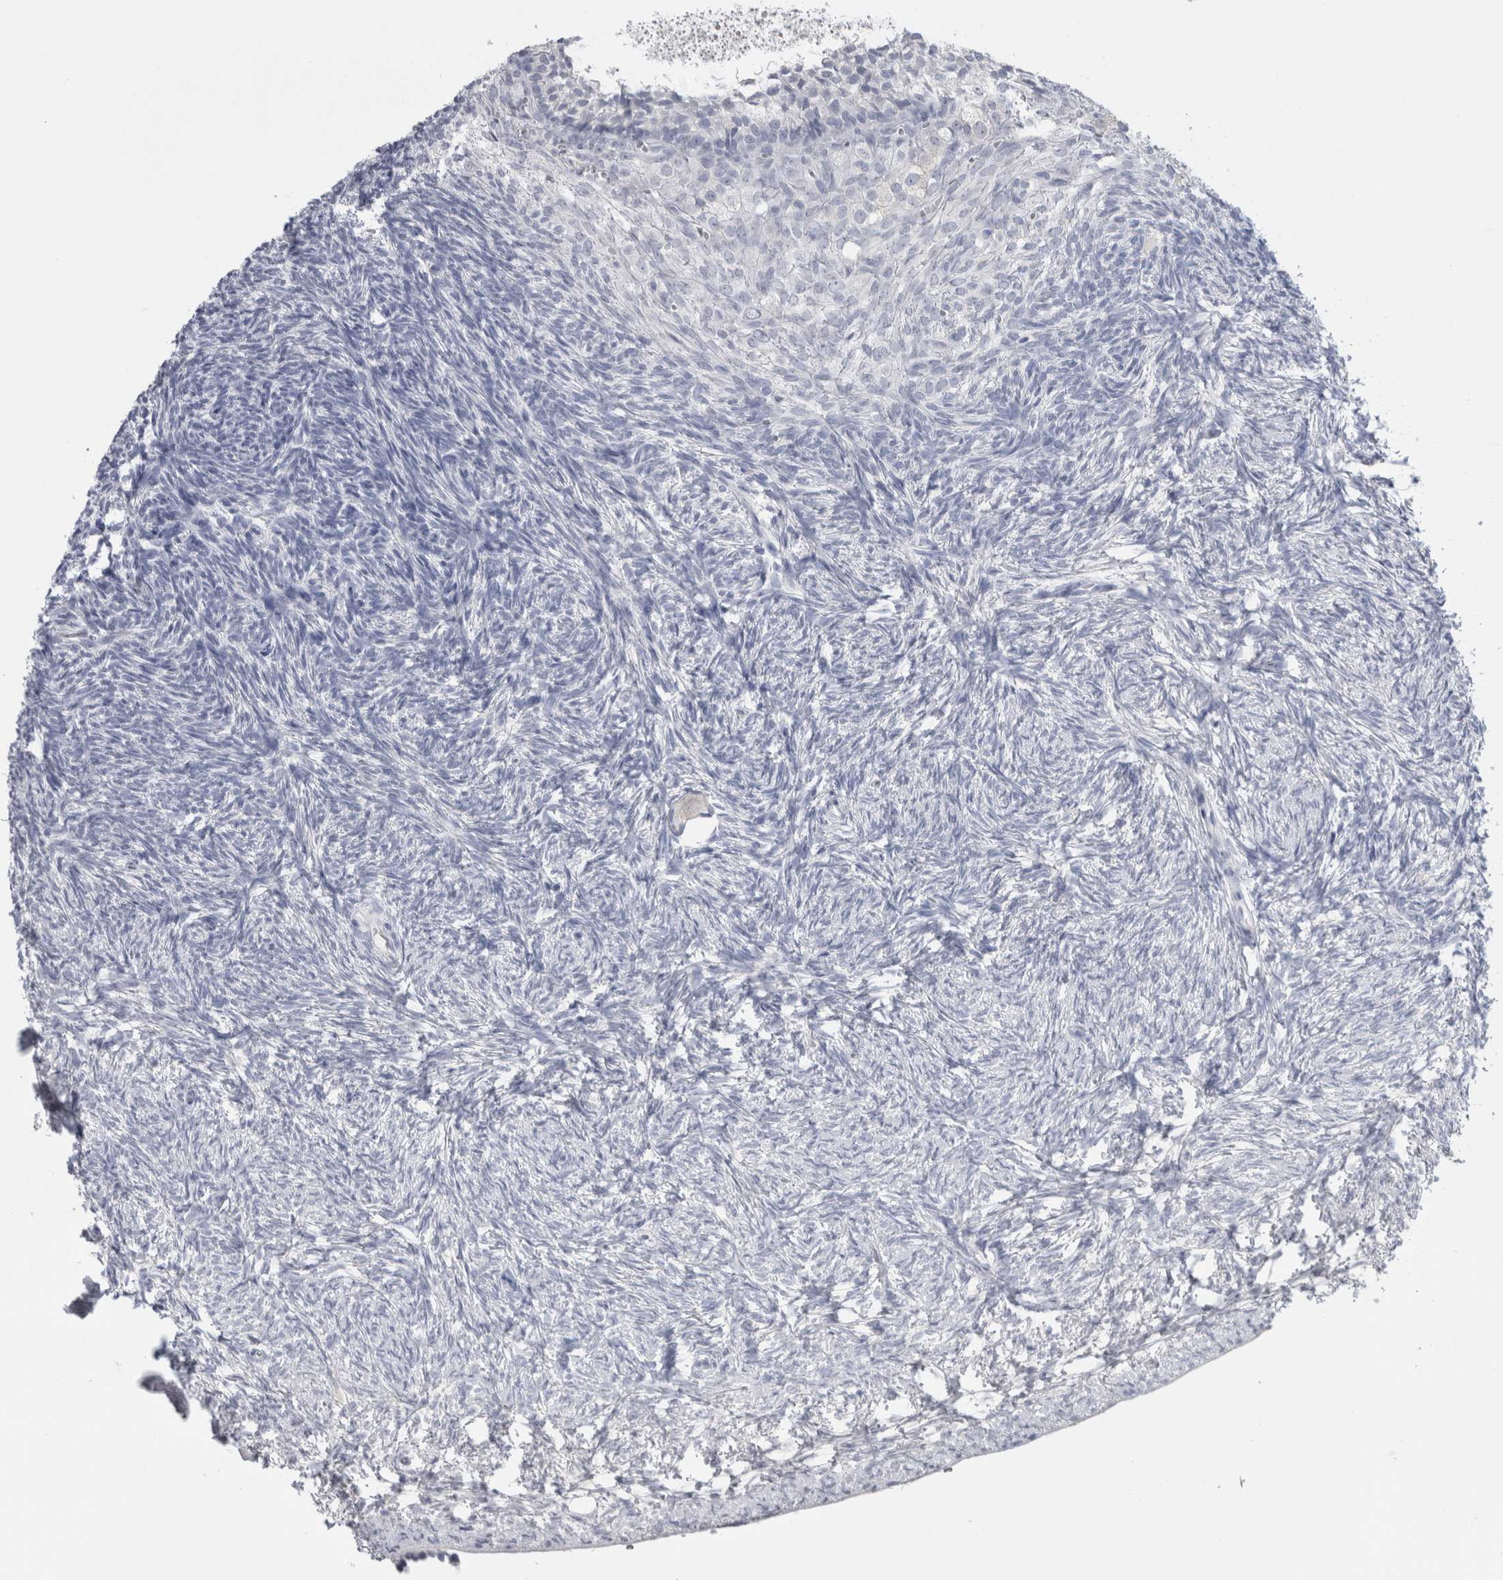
{"staining": {"intensity": "negative", "quantity": "none", "location": "none"}, "tissue": "ovary", "cell_type": "Follicle cells", "image_type": "normal", "snomed": [{"axis": "morphology", "description": "Normal tissue, NOS"}, {"axis": "topography", "description": "Ovary"}], "caption": "An immunohistochemistry (IHC) photomicrograph of benign ovary is shown. There is no staining in follicle cells of ovary.", "gene": "ADAM2", "patient": {"sex": "female", "age": 34}}